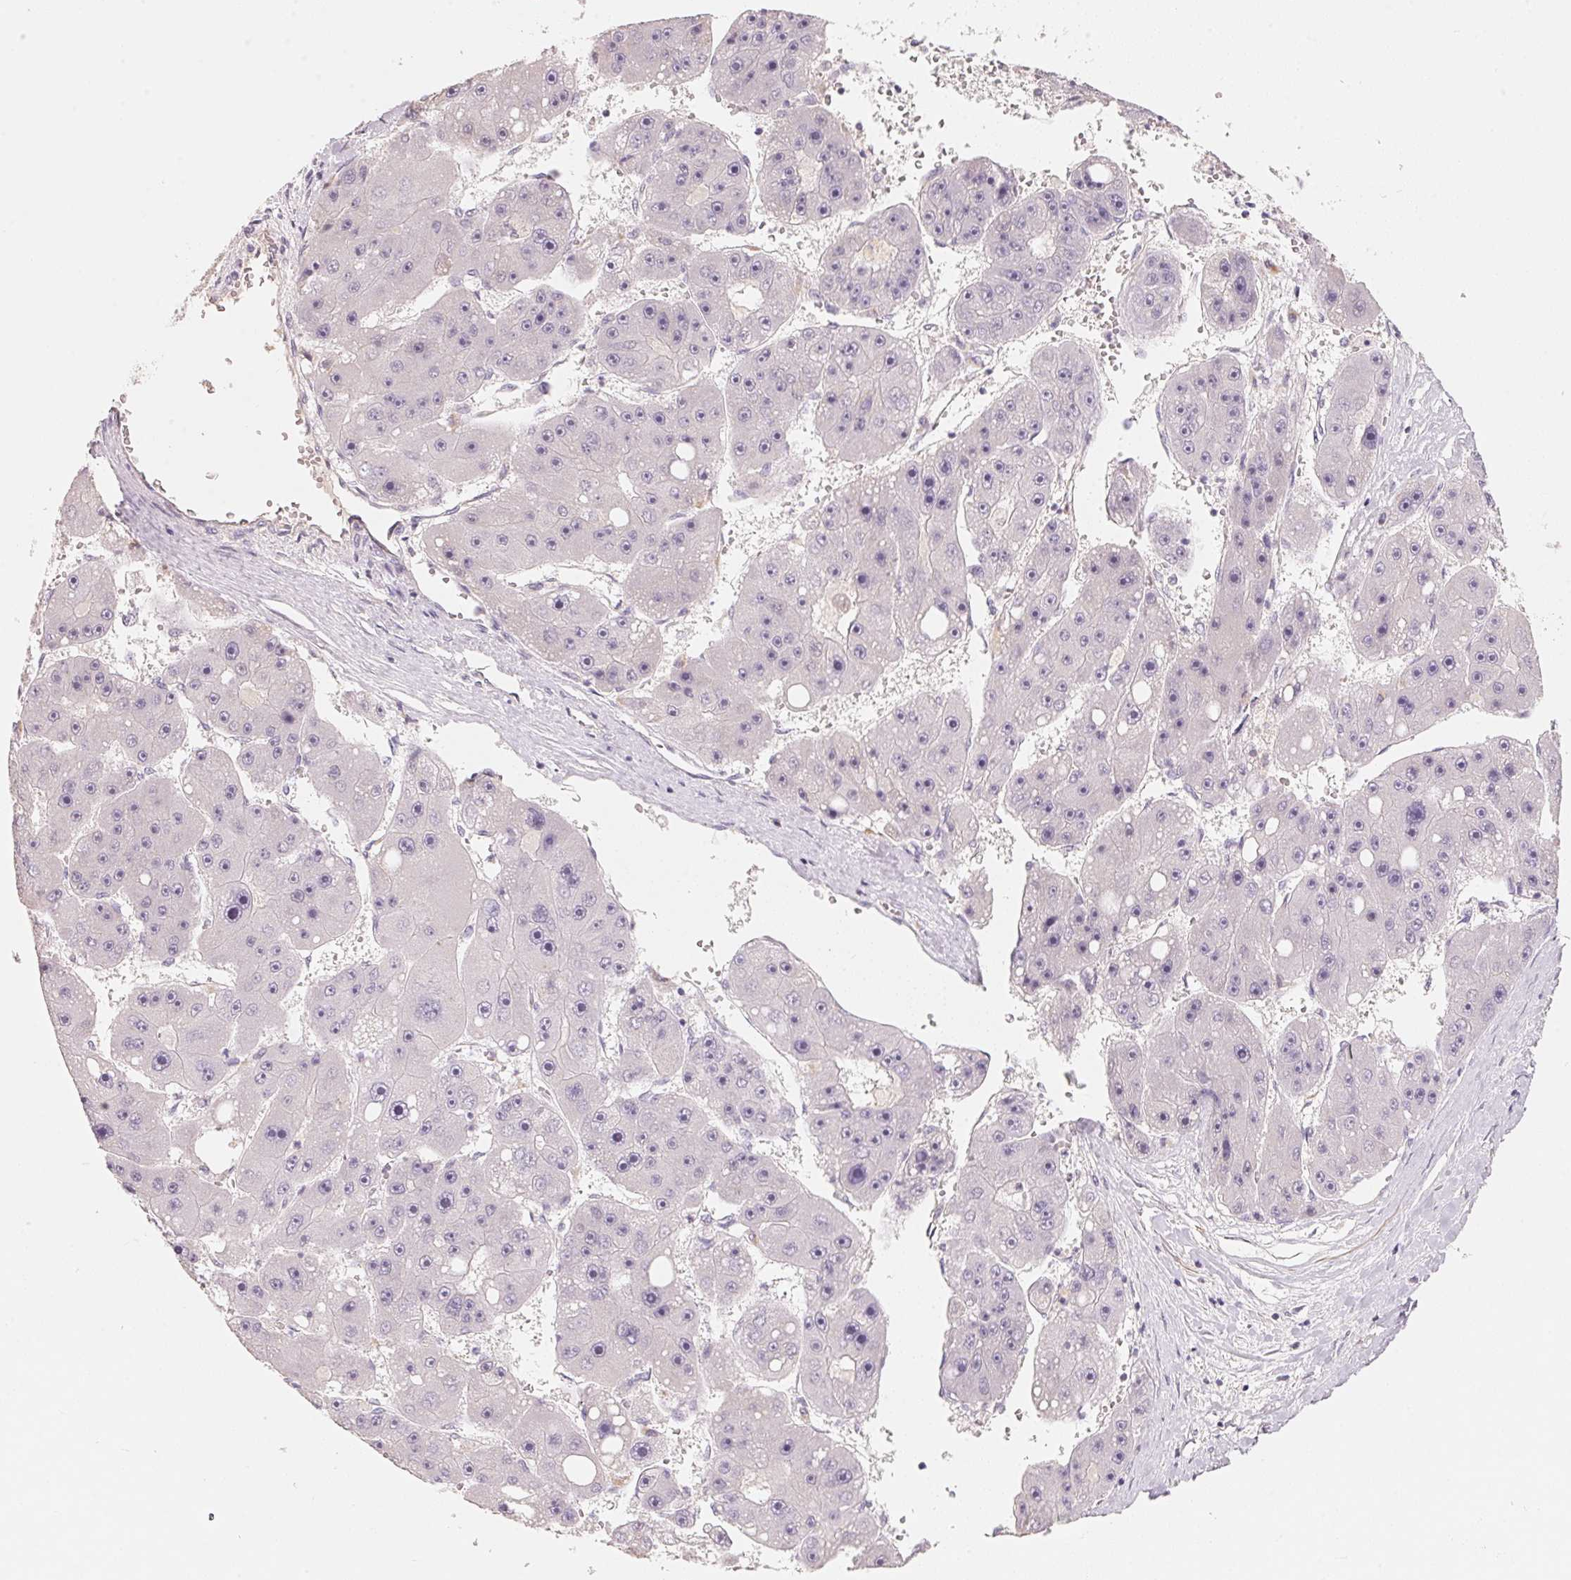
{"staining": {"intensity": "negative", "quantity": "none", "location": "none"}, "tissue": "liver cancer", "cell_type": "Tumor cells", "image_type": "cancer", "snomed": [{"axis": "morphology", "description": "Carcinoma, Hepatocellular, NOS"}, {"axis": "topography", "description": "Liver"}], "caption": "High power microscopy histopathology image of an IHC photomicrograph of liver cancer (hepatocellular carcinoma), revealing no significant staining in tumor cells.", "gene": "TP53AIP1", "patient": {"sex": "female", "age": 61}}